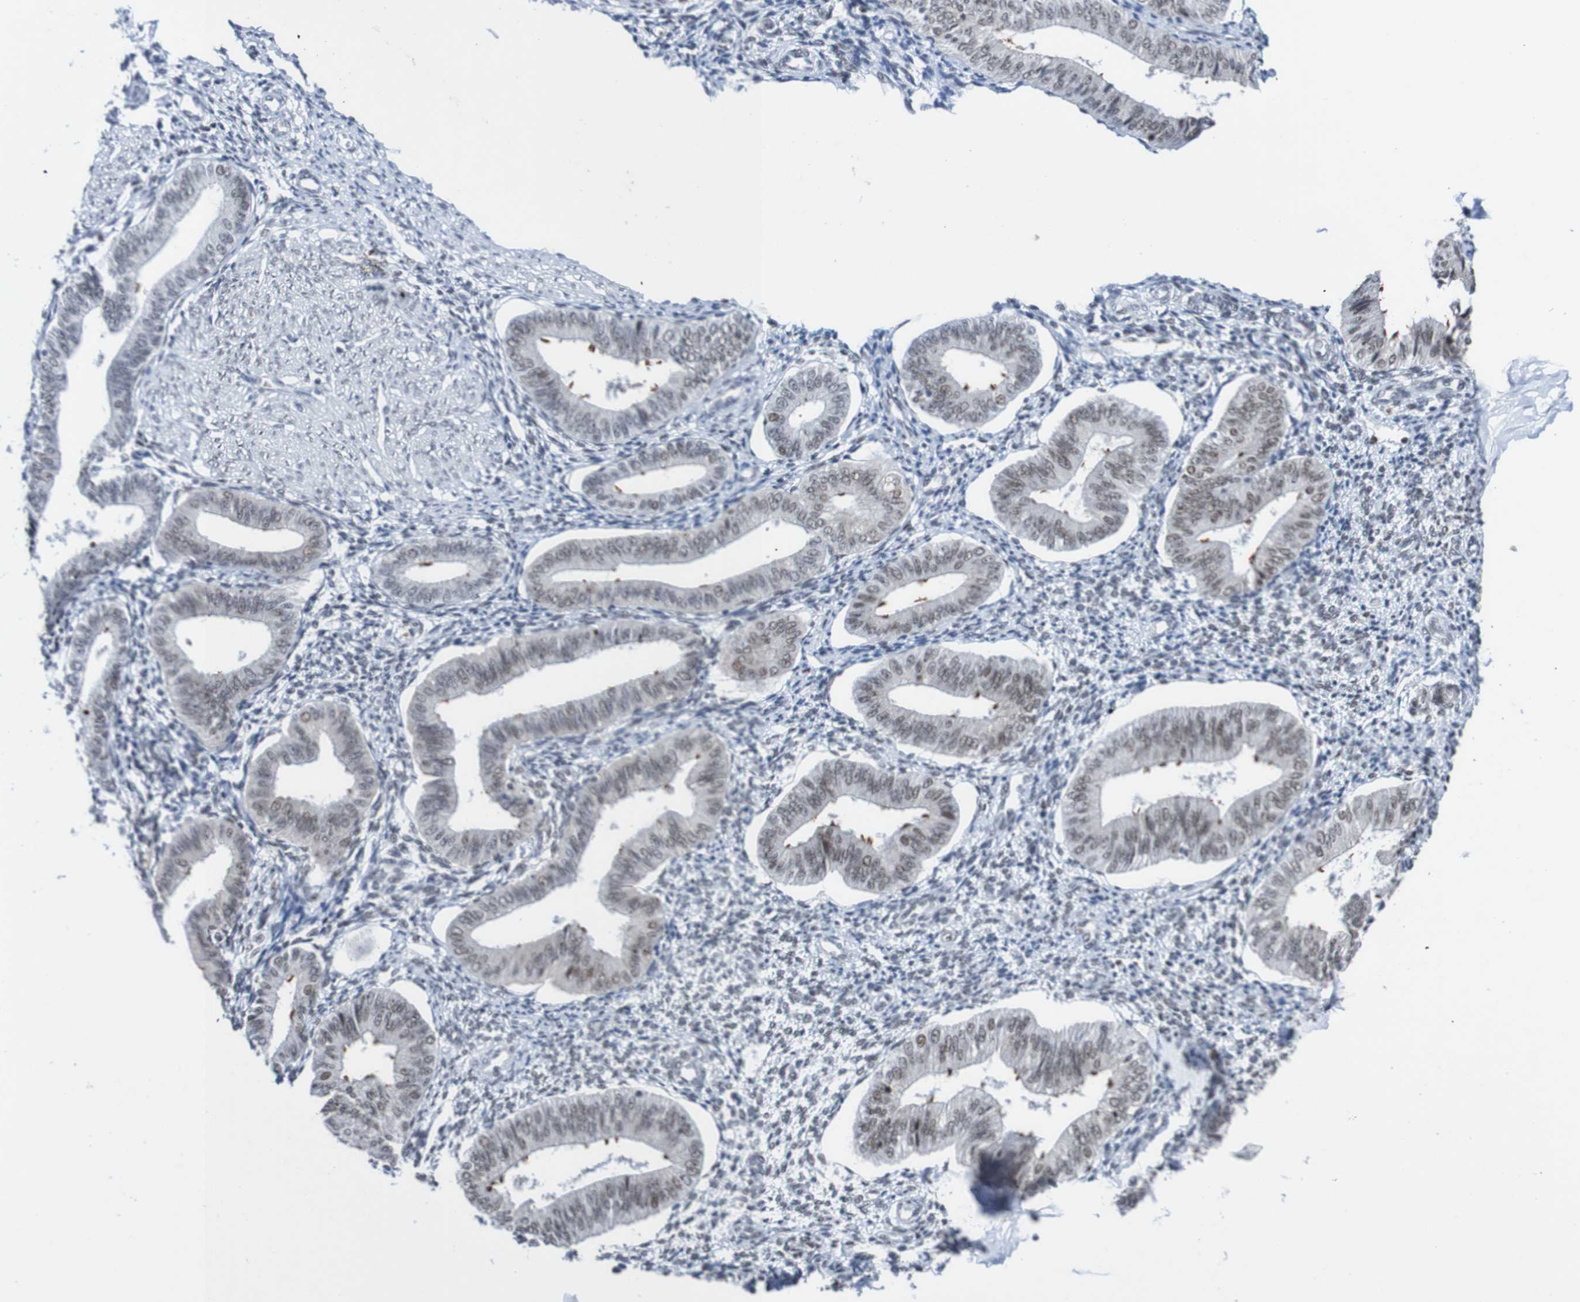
{"staining": {"intensity": "negative", "quantity": "none", "location": "none"}, "tissue": "endometrium", "cell_type": "Cells in endometrial stroma", "image_type": "normal", "snomed": [{"axis": "morphology", "description": "Normal tissue, NOS"}, {"axis": "topography", "description": "Endometrium"}], "caption": "A high-resolution histopathology image shows immunohistochemistry staining of benign endometrium, which shows no significant expression in cells in endometrial stroma.", "gene": "CDC5L", "patient": {"sex": "female", "age": 50}}